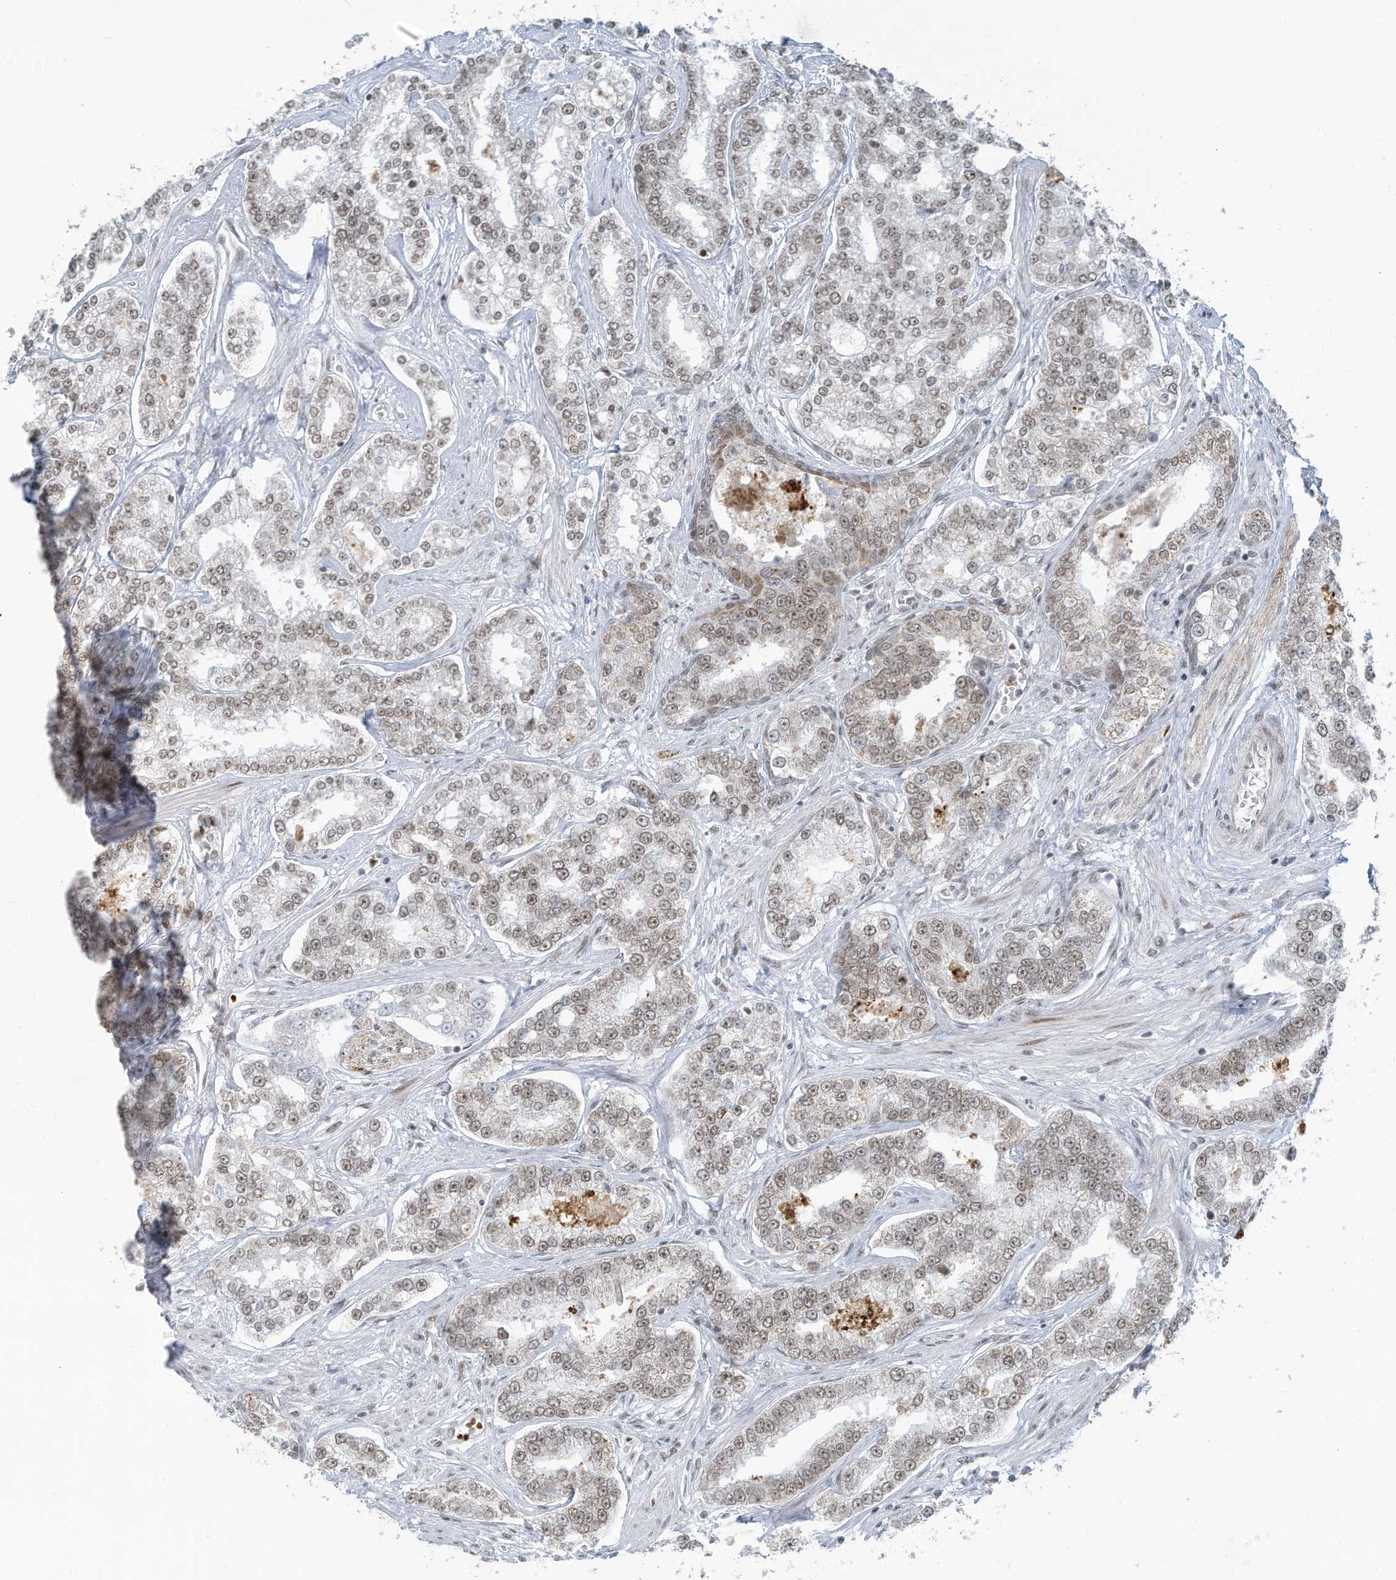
{"staining": {"intensity": "weak", "quantity": ">75%", "location": "nuclear"}, "tissue": "prostate cancer", "cell_type": "Tumor cells", "image_type": "cancer", "snomed": [{"axis": "morphology", "description": "Normal tissue, NOS"}, {"axis": "morphology", "description": "Adenocarcinoma, High grade"}, {"axis": "topography", "description": "Prostate"}], "caption": "An immunohistochemistry histopathology image of tumor tissue is shown. Protein staining in brown labels weak nuclear positivity in prostate high-grade adenocarcinoma within tumor cells. The staining was performed using DAB to visualize the protein expression in brown, while the nuclei were stained in blue with hematoxylin (Magnification: 20x).", "gene": "ECT2L", "patient": {"sex": "male", "age": 83}}